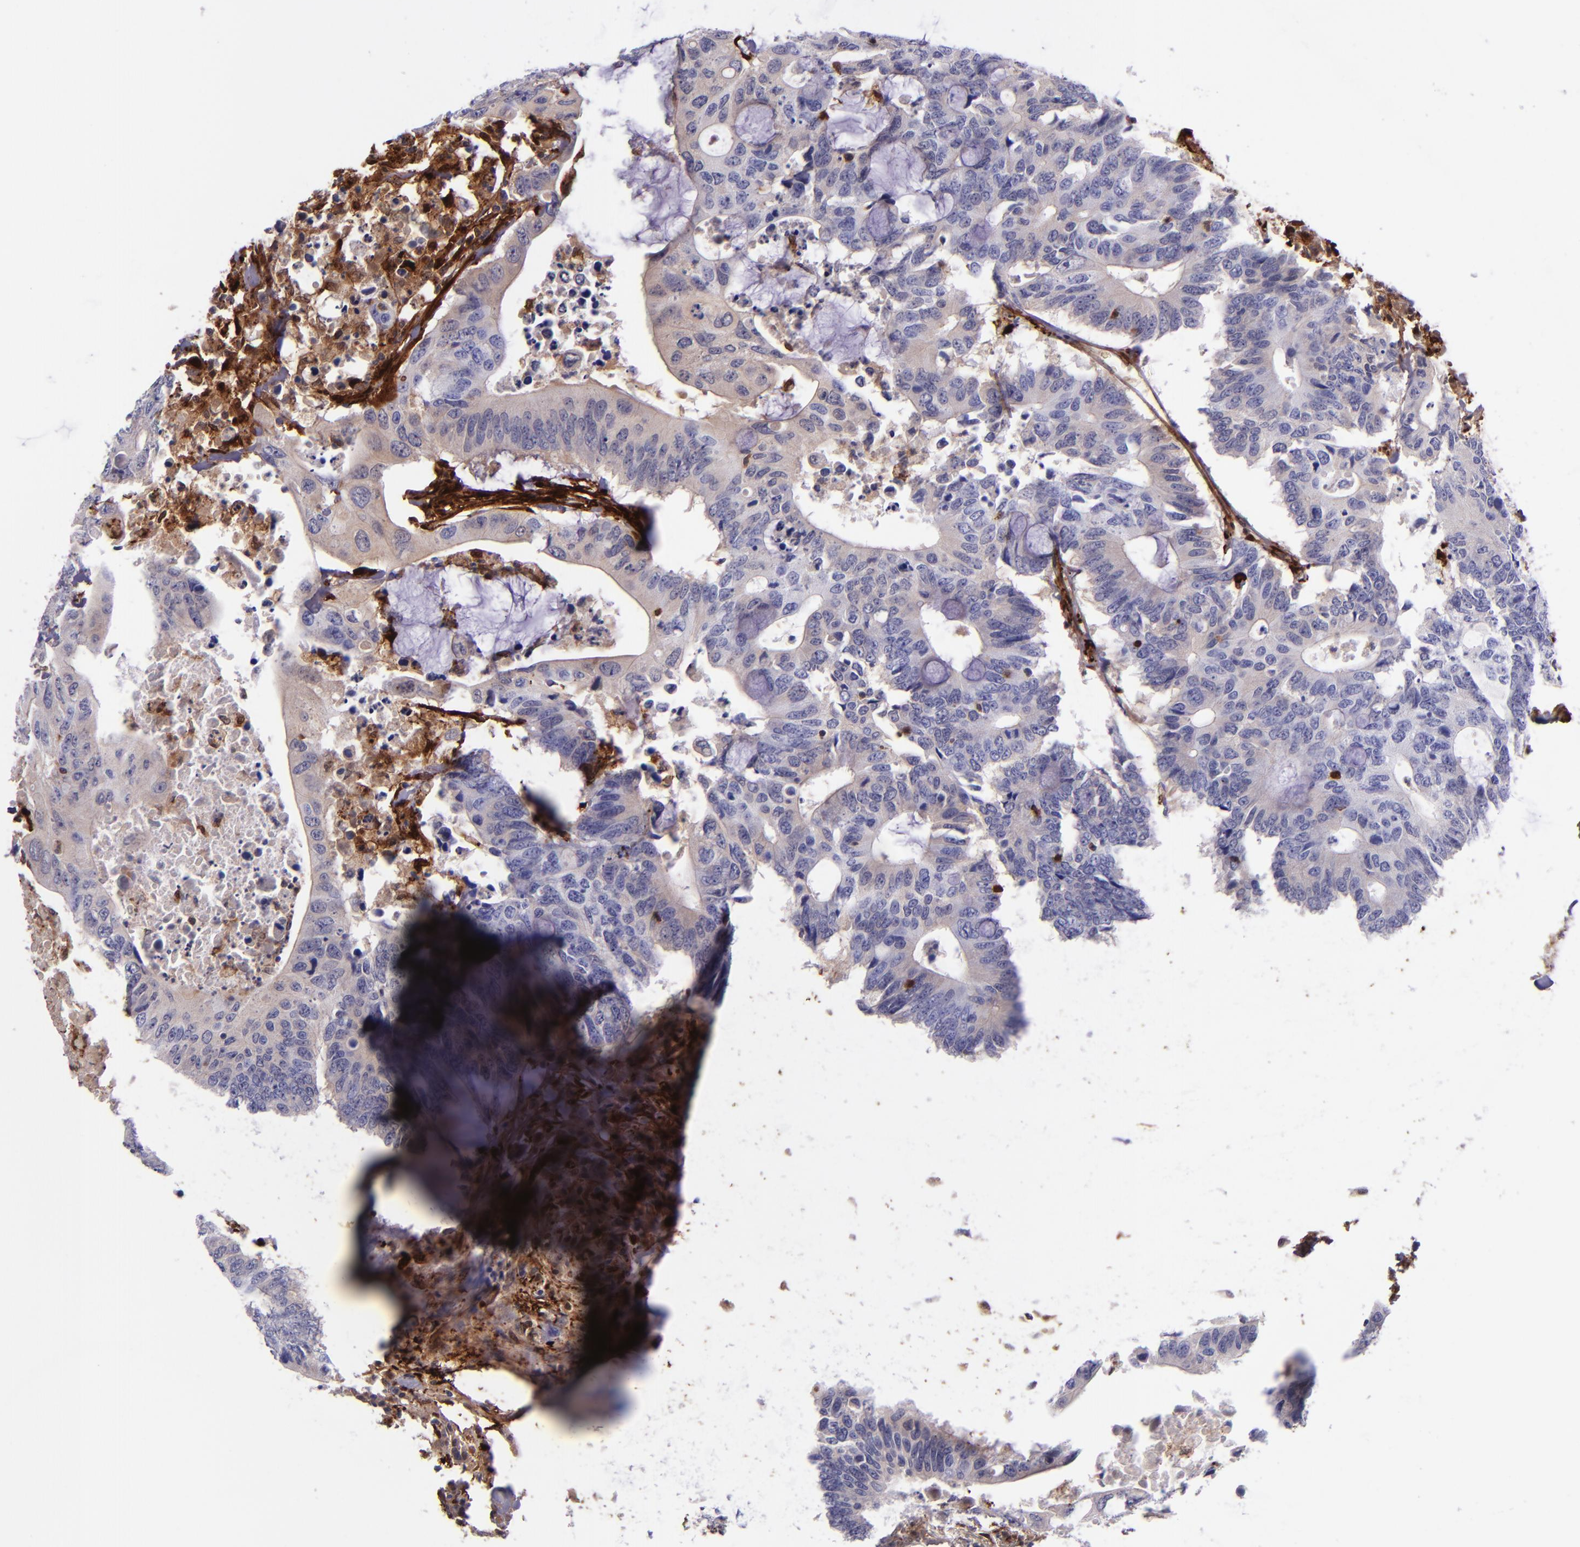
{"staining": {"intensity": "negative", "quantity": "none", "location": "none"}, "tissue": "colorectal cancer", "cell_type": "Tumor cells", "image_type": "cancer", "snomed": [{"axis": "morphology", "description": "Adenocarcinoma, NOS"}, {"axis": "topography", "description": "Colon"}], "caption": "Immunohistochemistry histopathology image of colorectal cancer stained for a protein (brown), which reveals no positivity in tumor cells.", "gene": "LGALS1", "patient": {"sex": "male", "age": 71}}